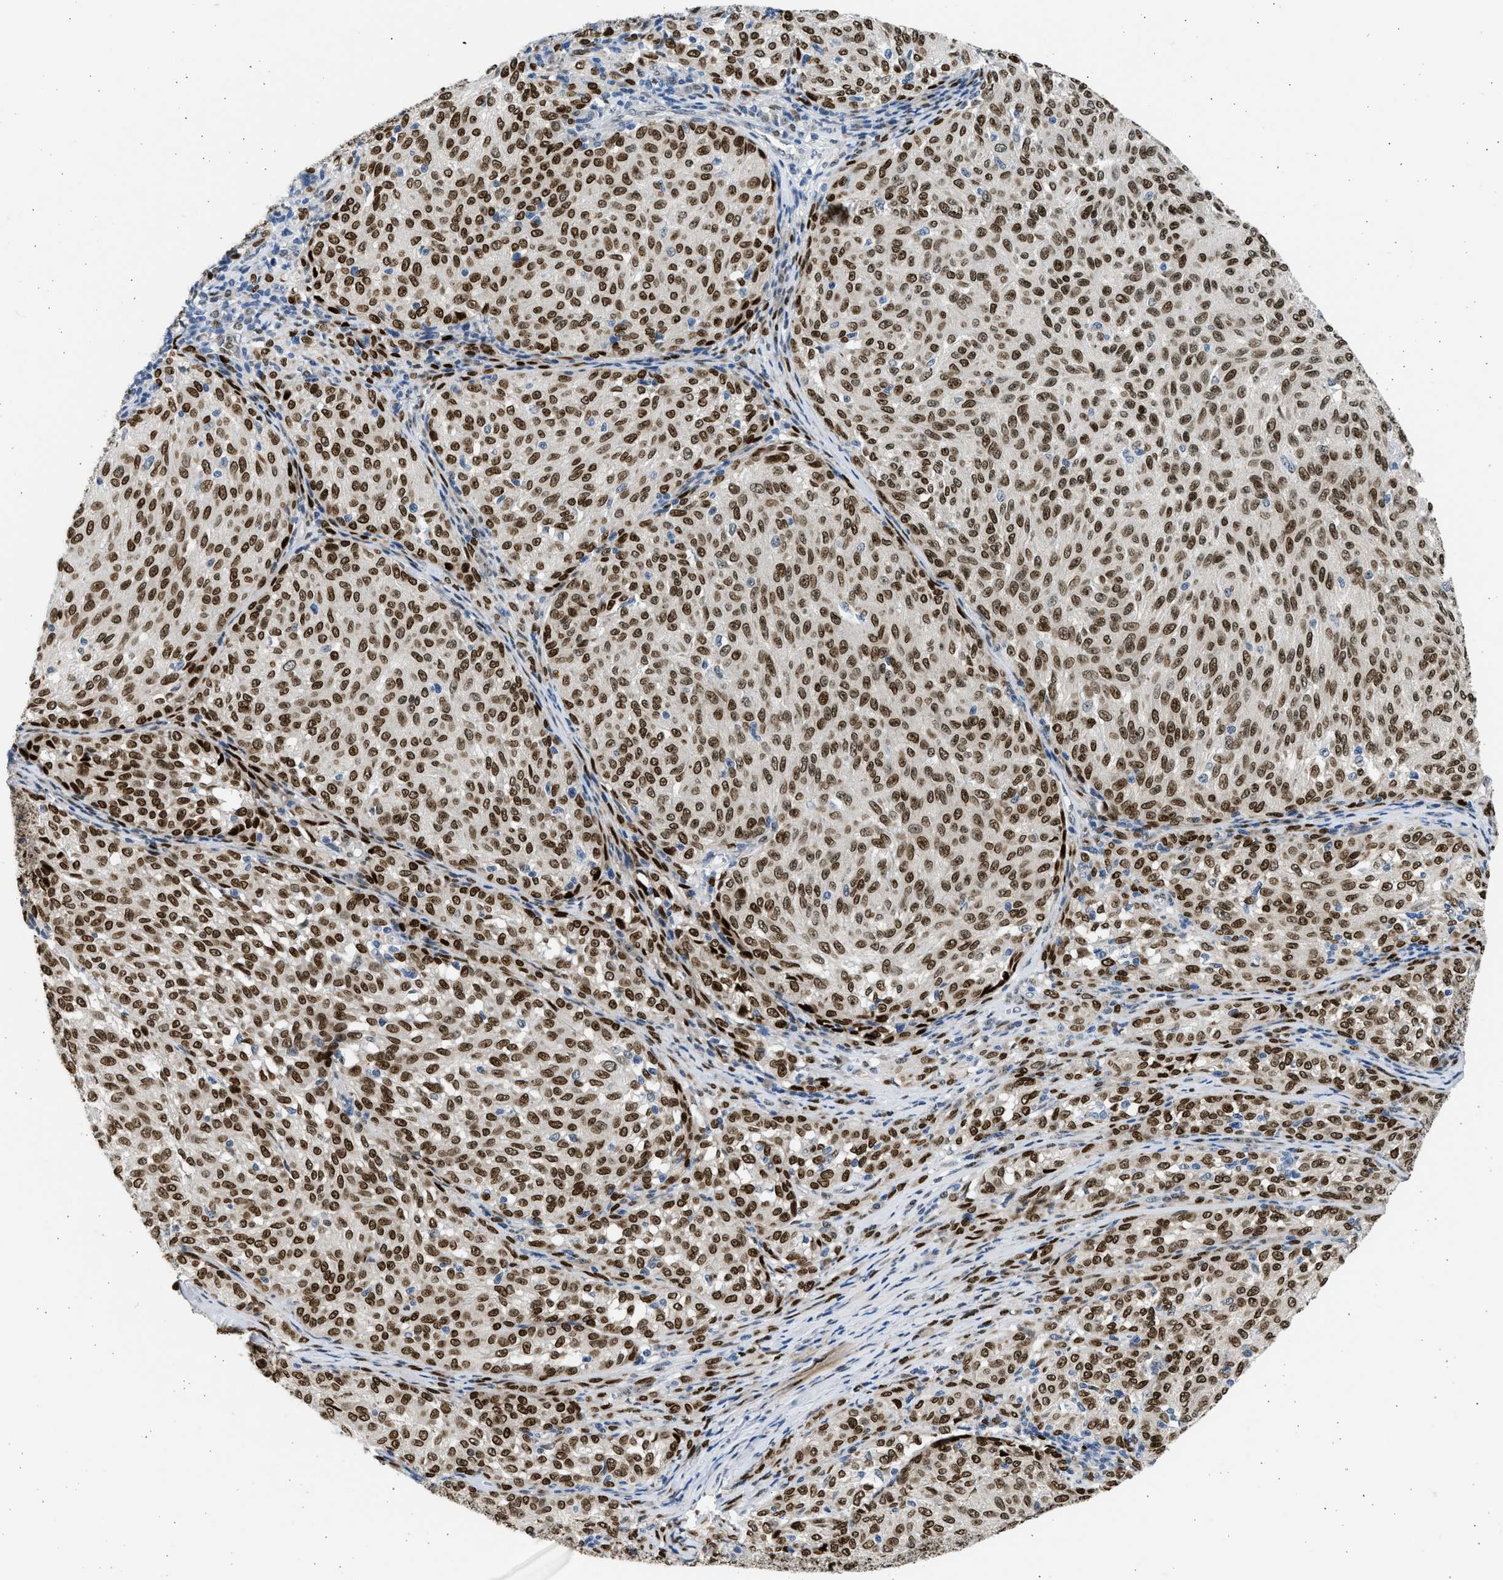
{"staining": {"intensity": "strong", "quantity": ">75%", "location": "nuclear"}, "tissue": "melanoma", "cell_type": "Tumor cells", "image_type": "cancer", "snomed": [{"axis": "morphology", "description": "Malignant melanoma, NOS"}, {"axis": "topography", "description": "Skin"}], "caption": "The histopathology image reveals staining of malignant melanoma, revealing strong nuclear protein expression (brown color) within tumor cells. (IHC, brightfield microscopy, high magnification).", "gene": "HMGN3", "patient": {"sex": "female", "age": 72}}